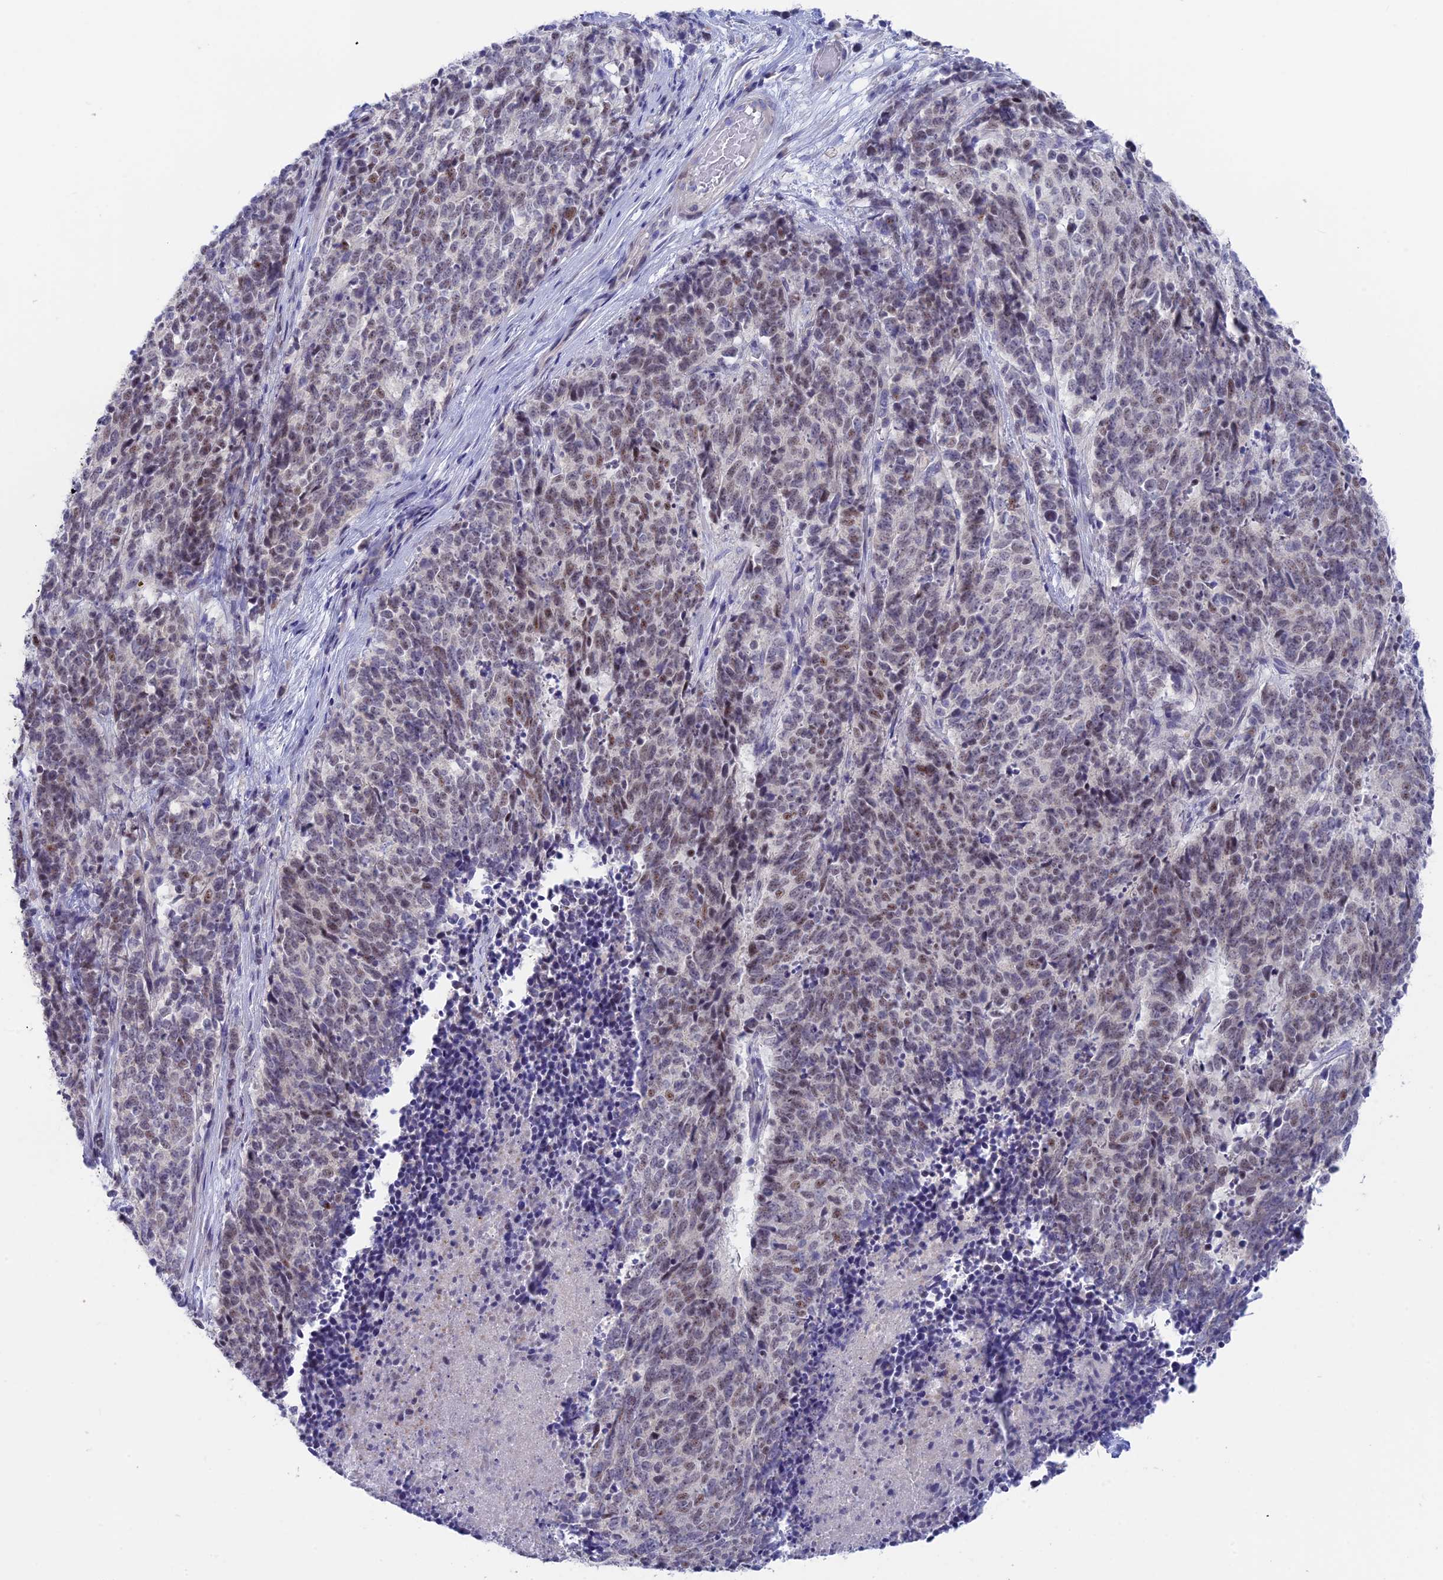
{"staining": {"intensity": "weak", "quantity": "25%-75%", "location": "nuclear"}, "tissue": "cervical cancer", "cell_type": "Tumor cells", "image_type": "cancer", "snomed": [{"axis": "morphology", "description": "Squamous cell carcinoma, NOS"}, {"axis": "topography", "description": "Cervix"}], "caption": "Human cervical cancer stained with a protein marker reveals weak staining in tumor cells.", "gene": "SNTN", "patient": {"sex": "female", "age": 29}}